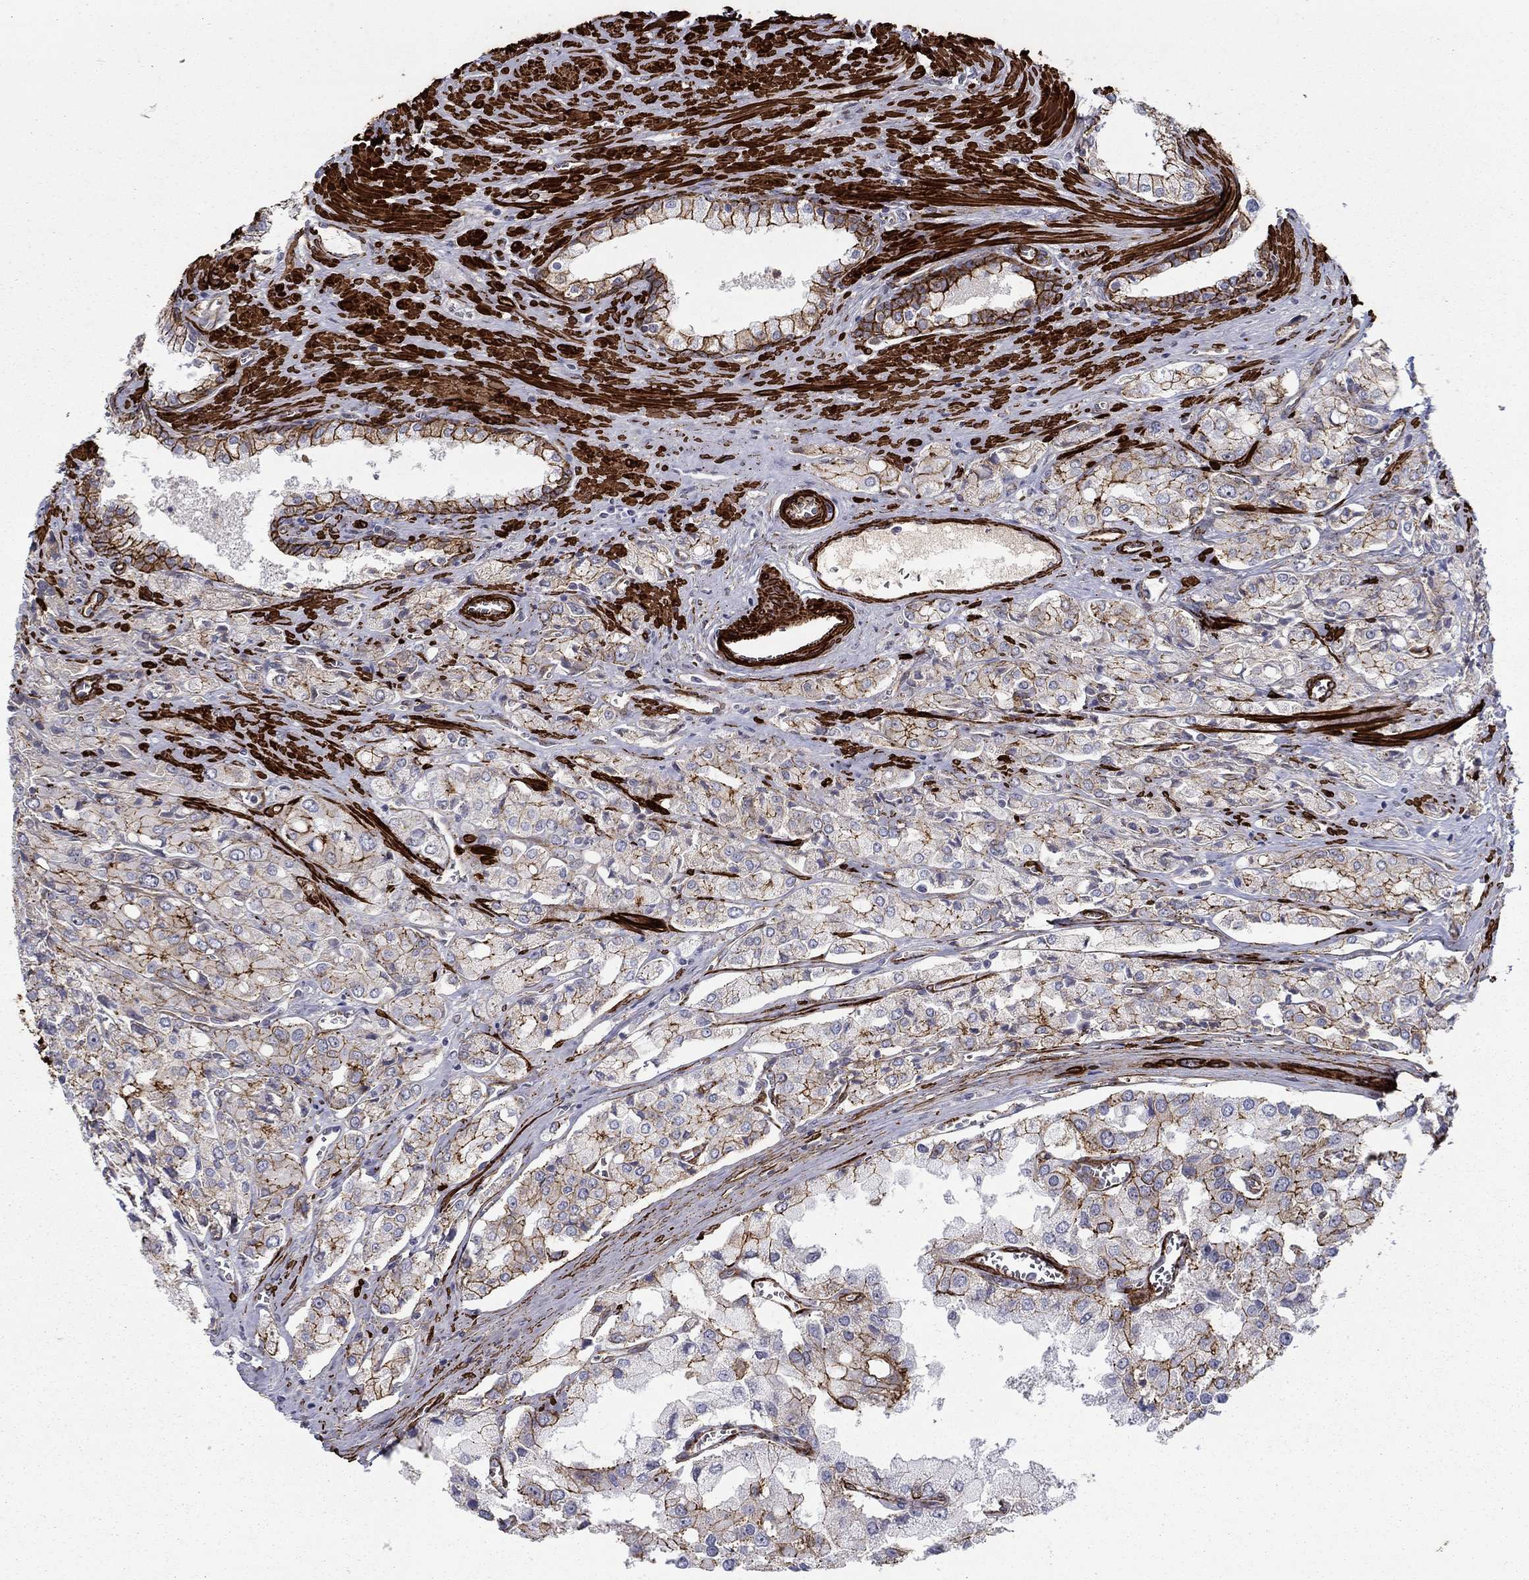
{"staining": {"intensity": "strong", "quantity": "25%-75%", "location": "cytoplasmic/membranous"}, "tissue": "prostate cancer", "cell_type": "Tumor cells", "image_type": "cancer", "snomed": [{"axis": "morphology", "description": "Adenocarcinoma, NOS"}, {"axis": "topography", "description": "Prostate and seminal vesicle, NOS"}, {"axis": "topography", "description": "Prostate"}], "caption": "The immunohistochemical stain highlights strong cytoplasmic/membranous expression in tumor cells of prostate cancer (adenocarcinoma) tissue.", "gene": "KRBA1", "patient": {"sex": "male", "age": 67}}